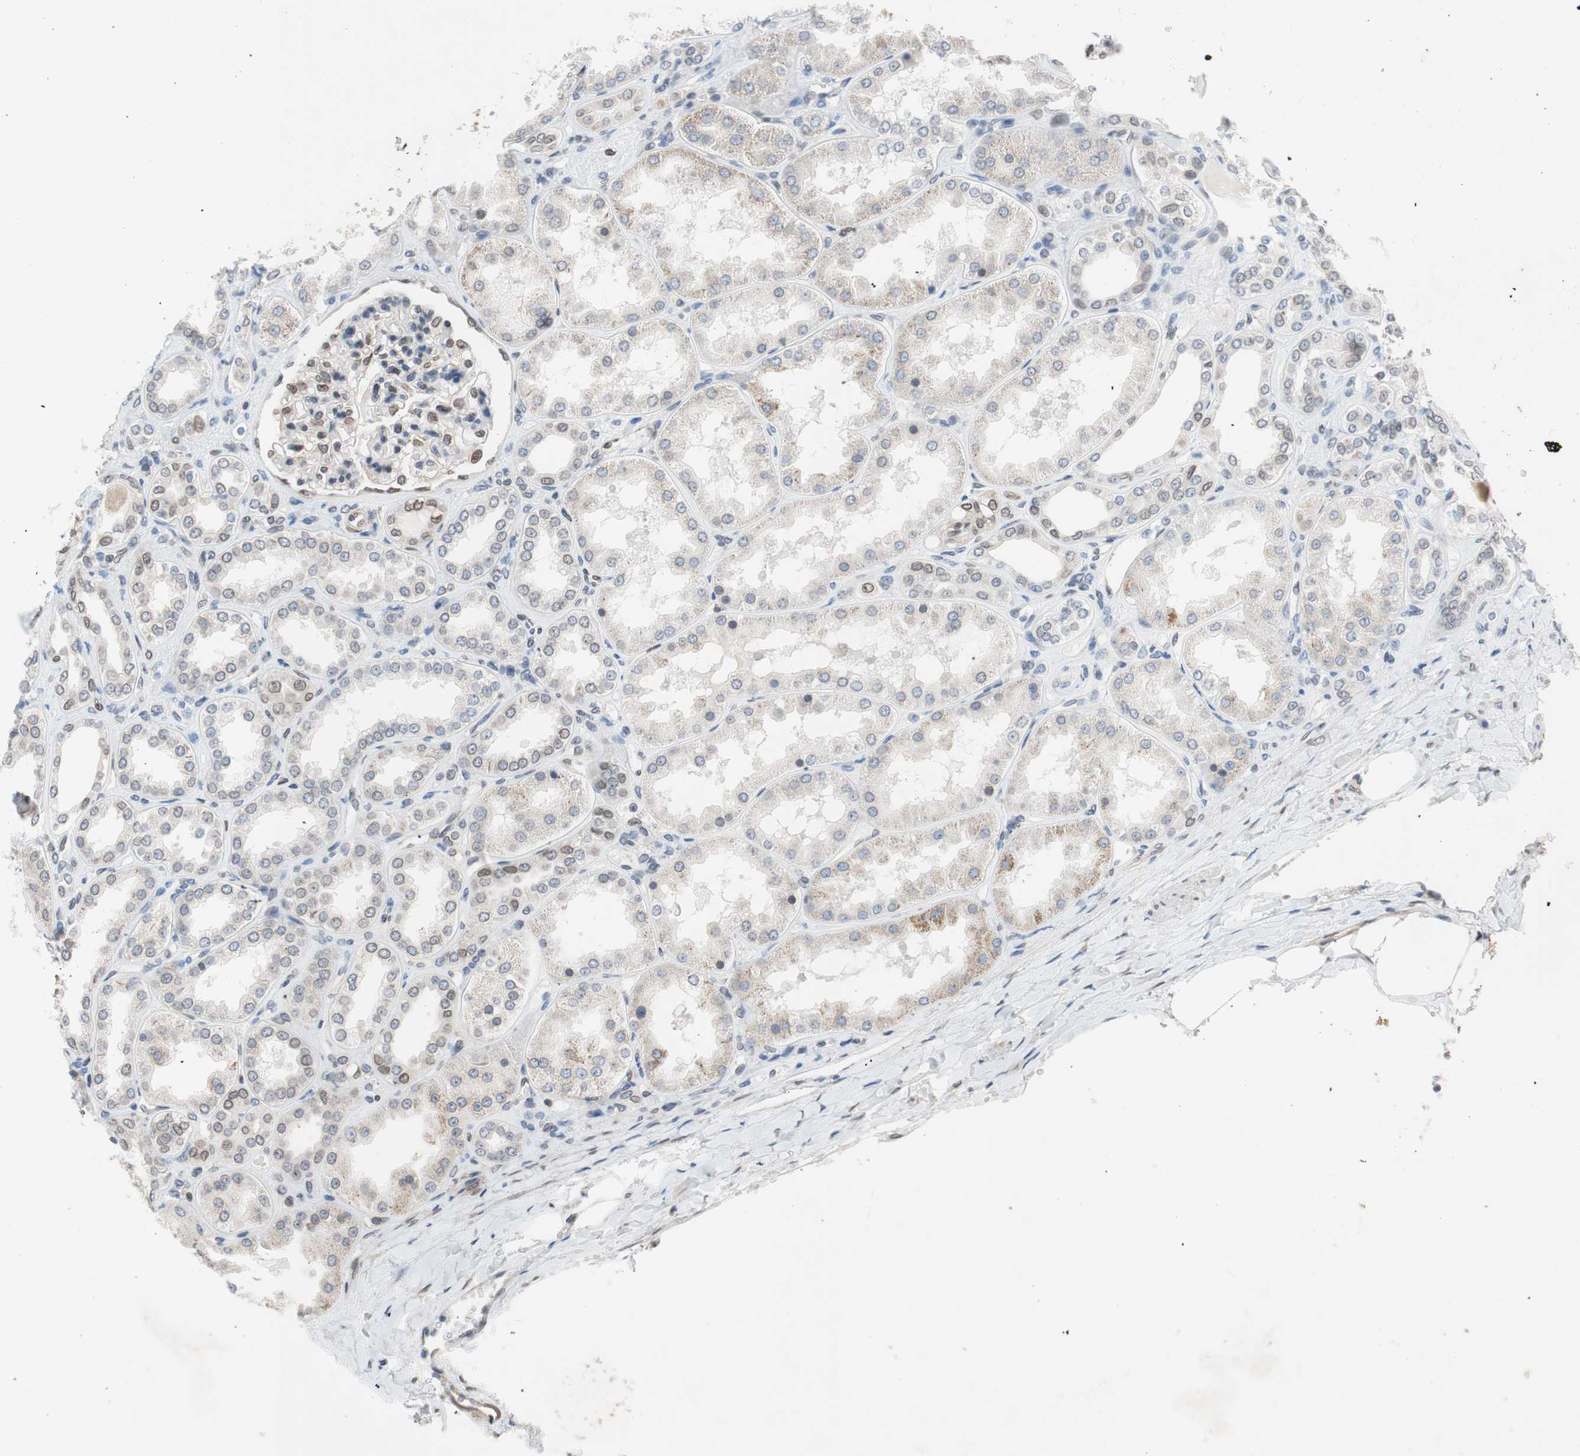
{"staining": {"intensity": "moderate", "quantity": ">75%", "location": "cytoplasmic/membranous,nuclear"}, "tissue": "kidney", "cell_type": "Cells in glomeruli", "image_type": "normal", "snomed": [{"axis": "morphology", "description": "Normal tissue, NOS"}, {"axis": "topography", "description": "Kidney"}], "caption": "Protein staining of normal kidney exhibits moderate cytoplasmic/membranous,nuclear staining in approximately >75% of cells in glomeruli.", "gene": "ARNT2", "patient": {"sex": "female", "age": 56}}